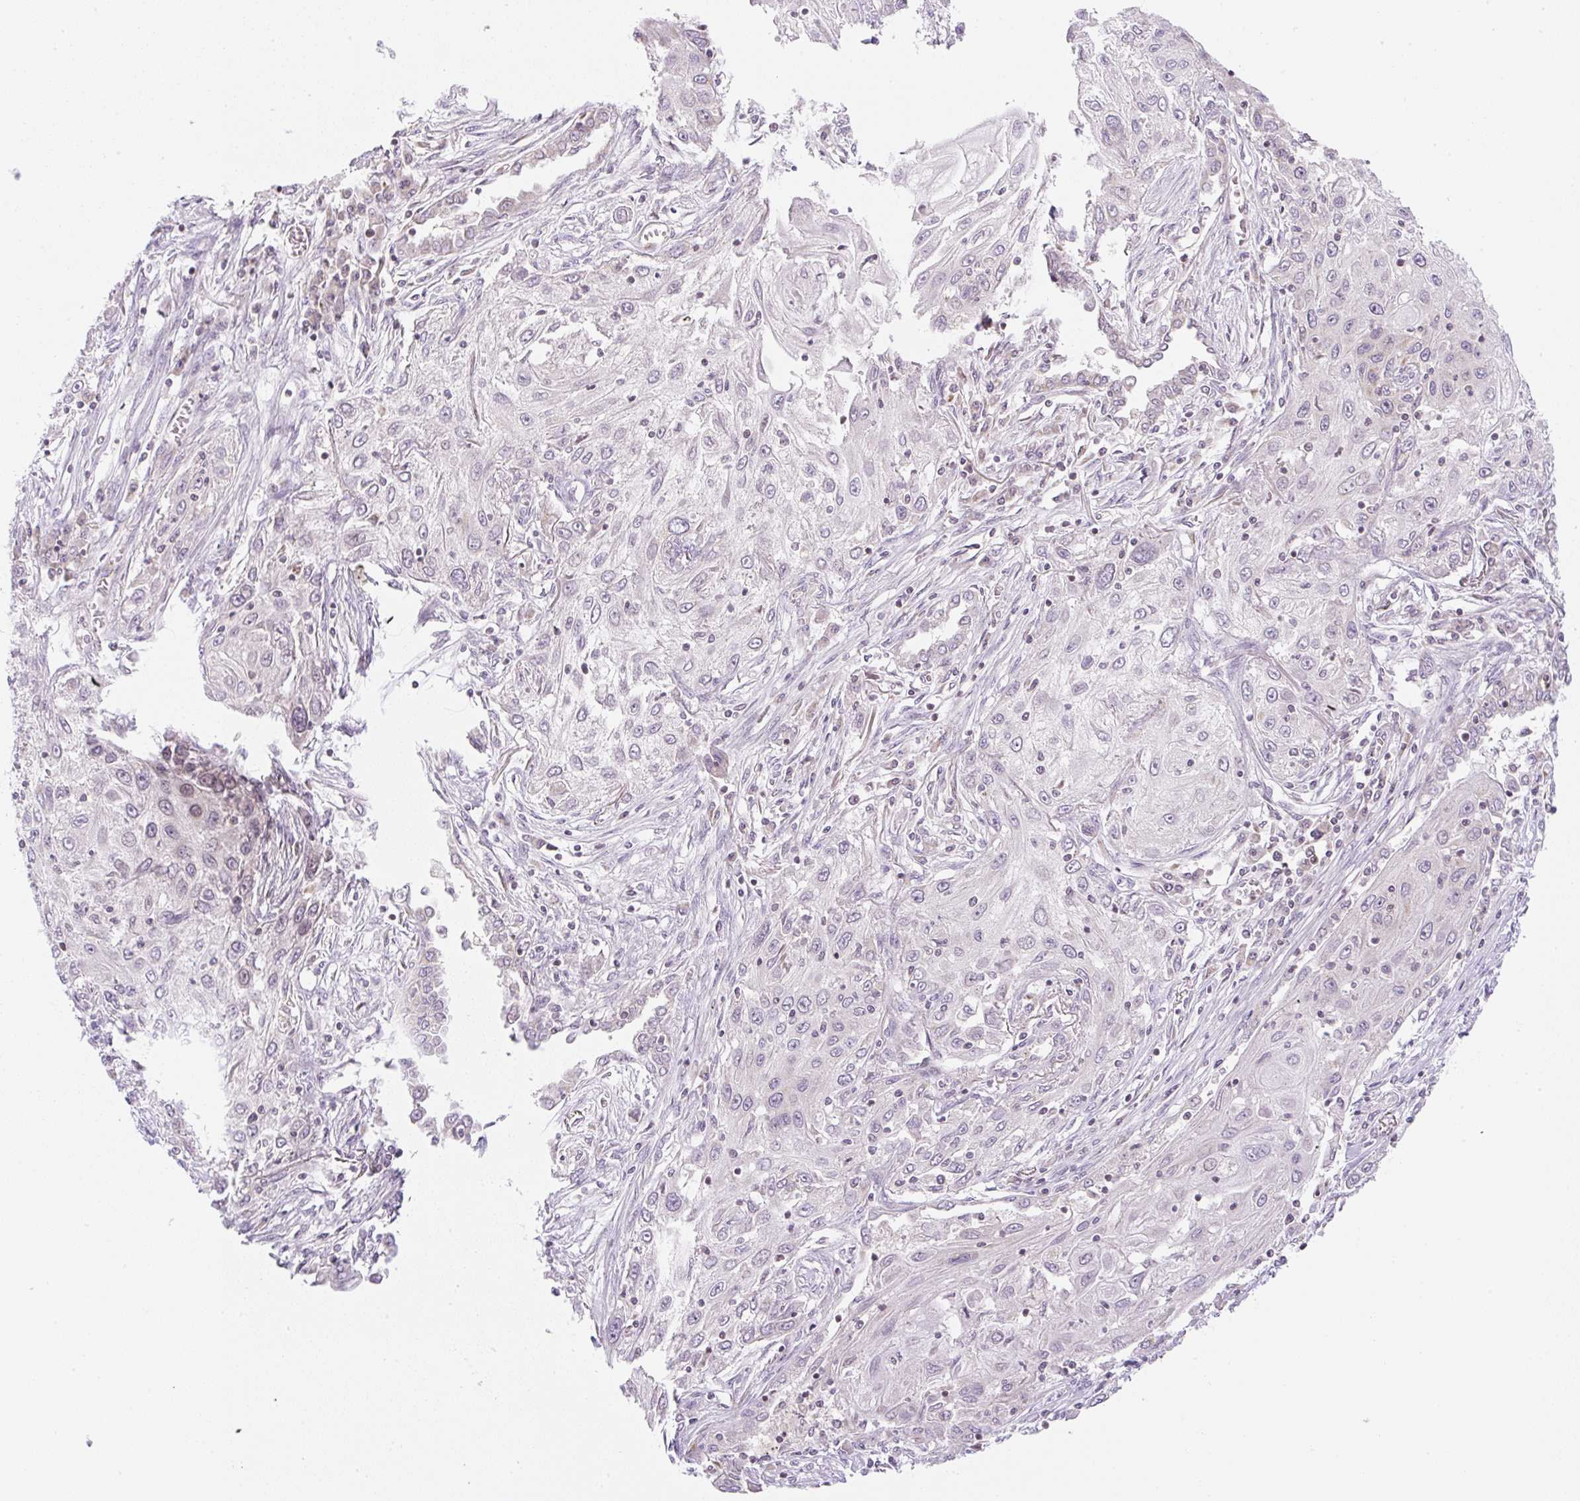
{"staining": {"intensity": "negative", "quantity": "none", "location": "none"}, "tissue": "lung cancer", "cell_type": "Tumor cells", "image_type": "cancer", "snomed": [{"axis": "morphology", "description": "Squamous cell carcinoma, NOS"}, {"axis": "topography", "description": "Lung"}], "caption": "Tumor cells show no significant positivity in squamous cell carcinoma (lung).", "gene": "CASKIN1", "patient": {"sex": "female", "age": 69}}